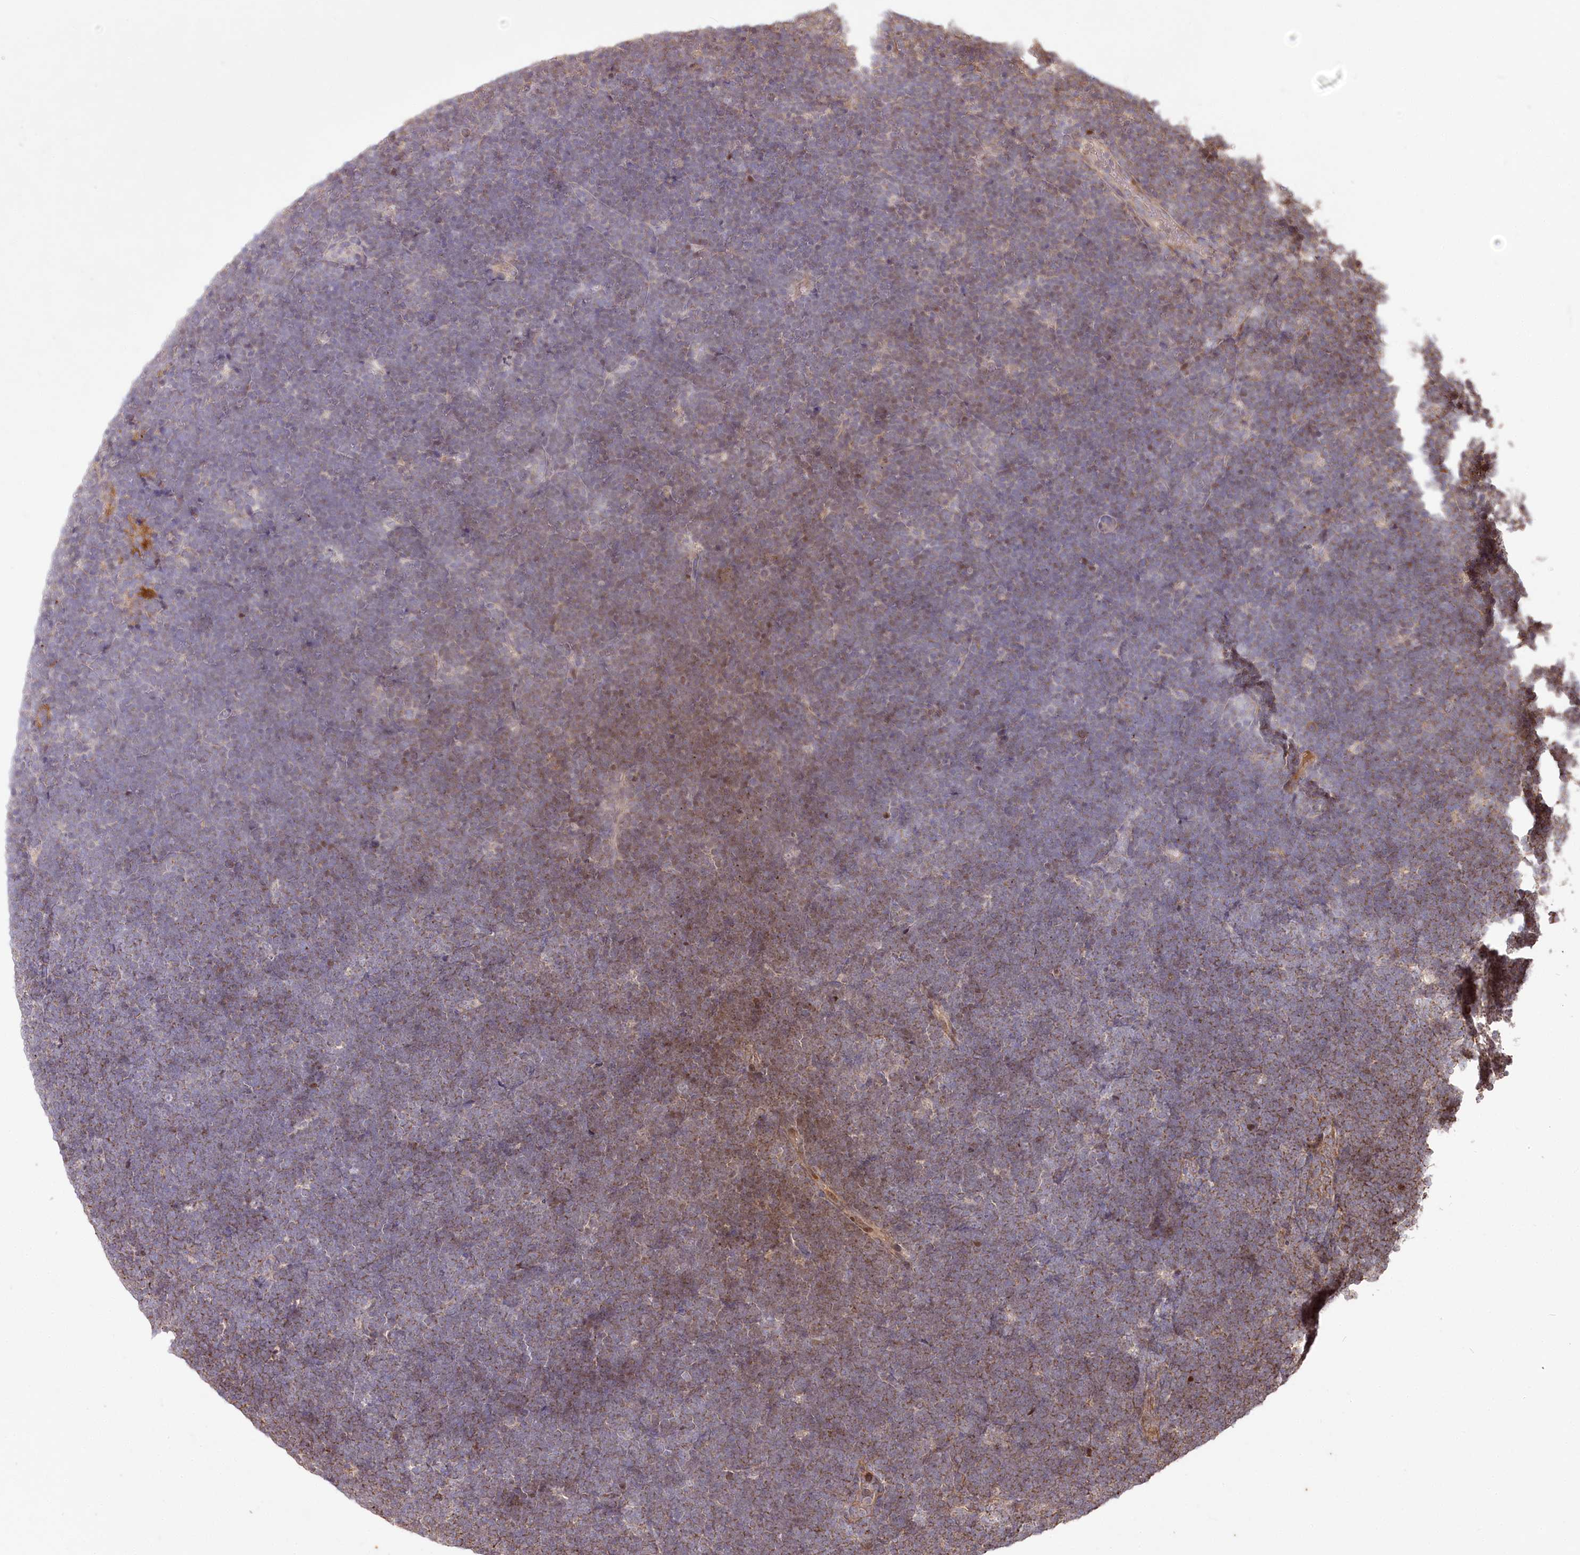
{"staining": {"intensity": "negative", "quantity": "none", "location": "none"}, "tissue": "lymphoma", "cell_type": "Tumor cells", "image_type": "cancer", "snomed": [{"axis": "morphology", "description": "Malignant lymphoma, non-Hodgkin's type, High grade"}, {"axis": "topography", "description": "Lymph node"}], "caption": "A micrograph of lymphoma stained for a protein displays no brown staining in tumor cells.", "gene": "PSTK", "patient": {"sex": "male", "age": 13}}